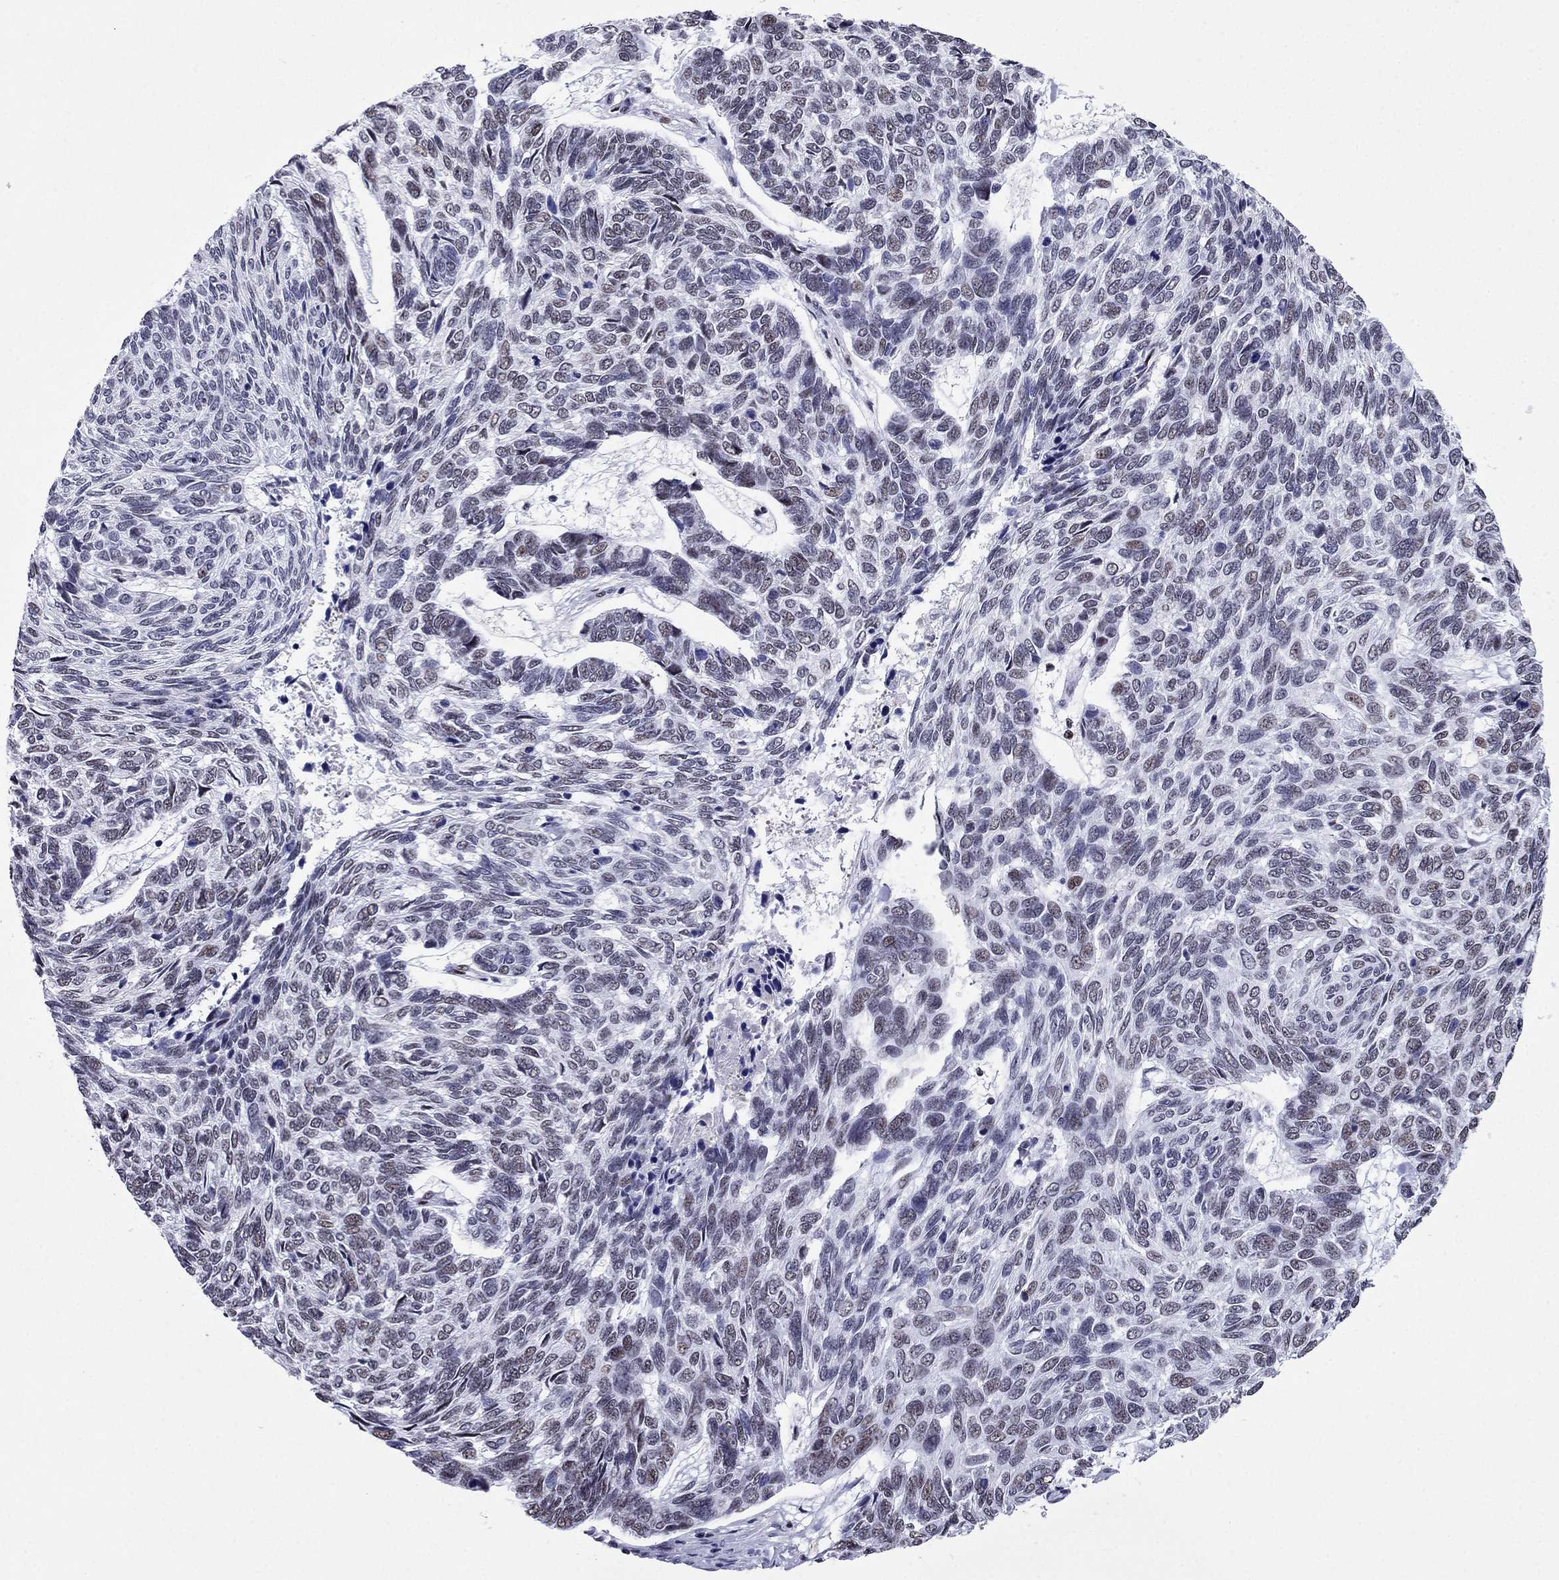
{"staining": {"intensity": "moderate", "quantity": ">75%", "location": "nuclear"}, "tissue": "skin cancer", "cell_type": "Tumor cells", "image_type": "cancer", "snomed": [{"axis": "morphology", "description": "Basal cell carcinoma"}, {"axis": "topography", "description": "Skin"}], "caption": "Tumor cells exhibit medium levels of moderate nuclear positivity in about >75% of cells in skin basal cell carcinoma. (DAB (3,3'-diaminobenzidine) IHC, brown staining for protein, blue staining for nuclei).", "gene": "PPM1G", "patient": {"sex": "female", "age": 65}}